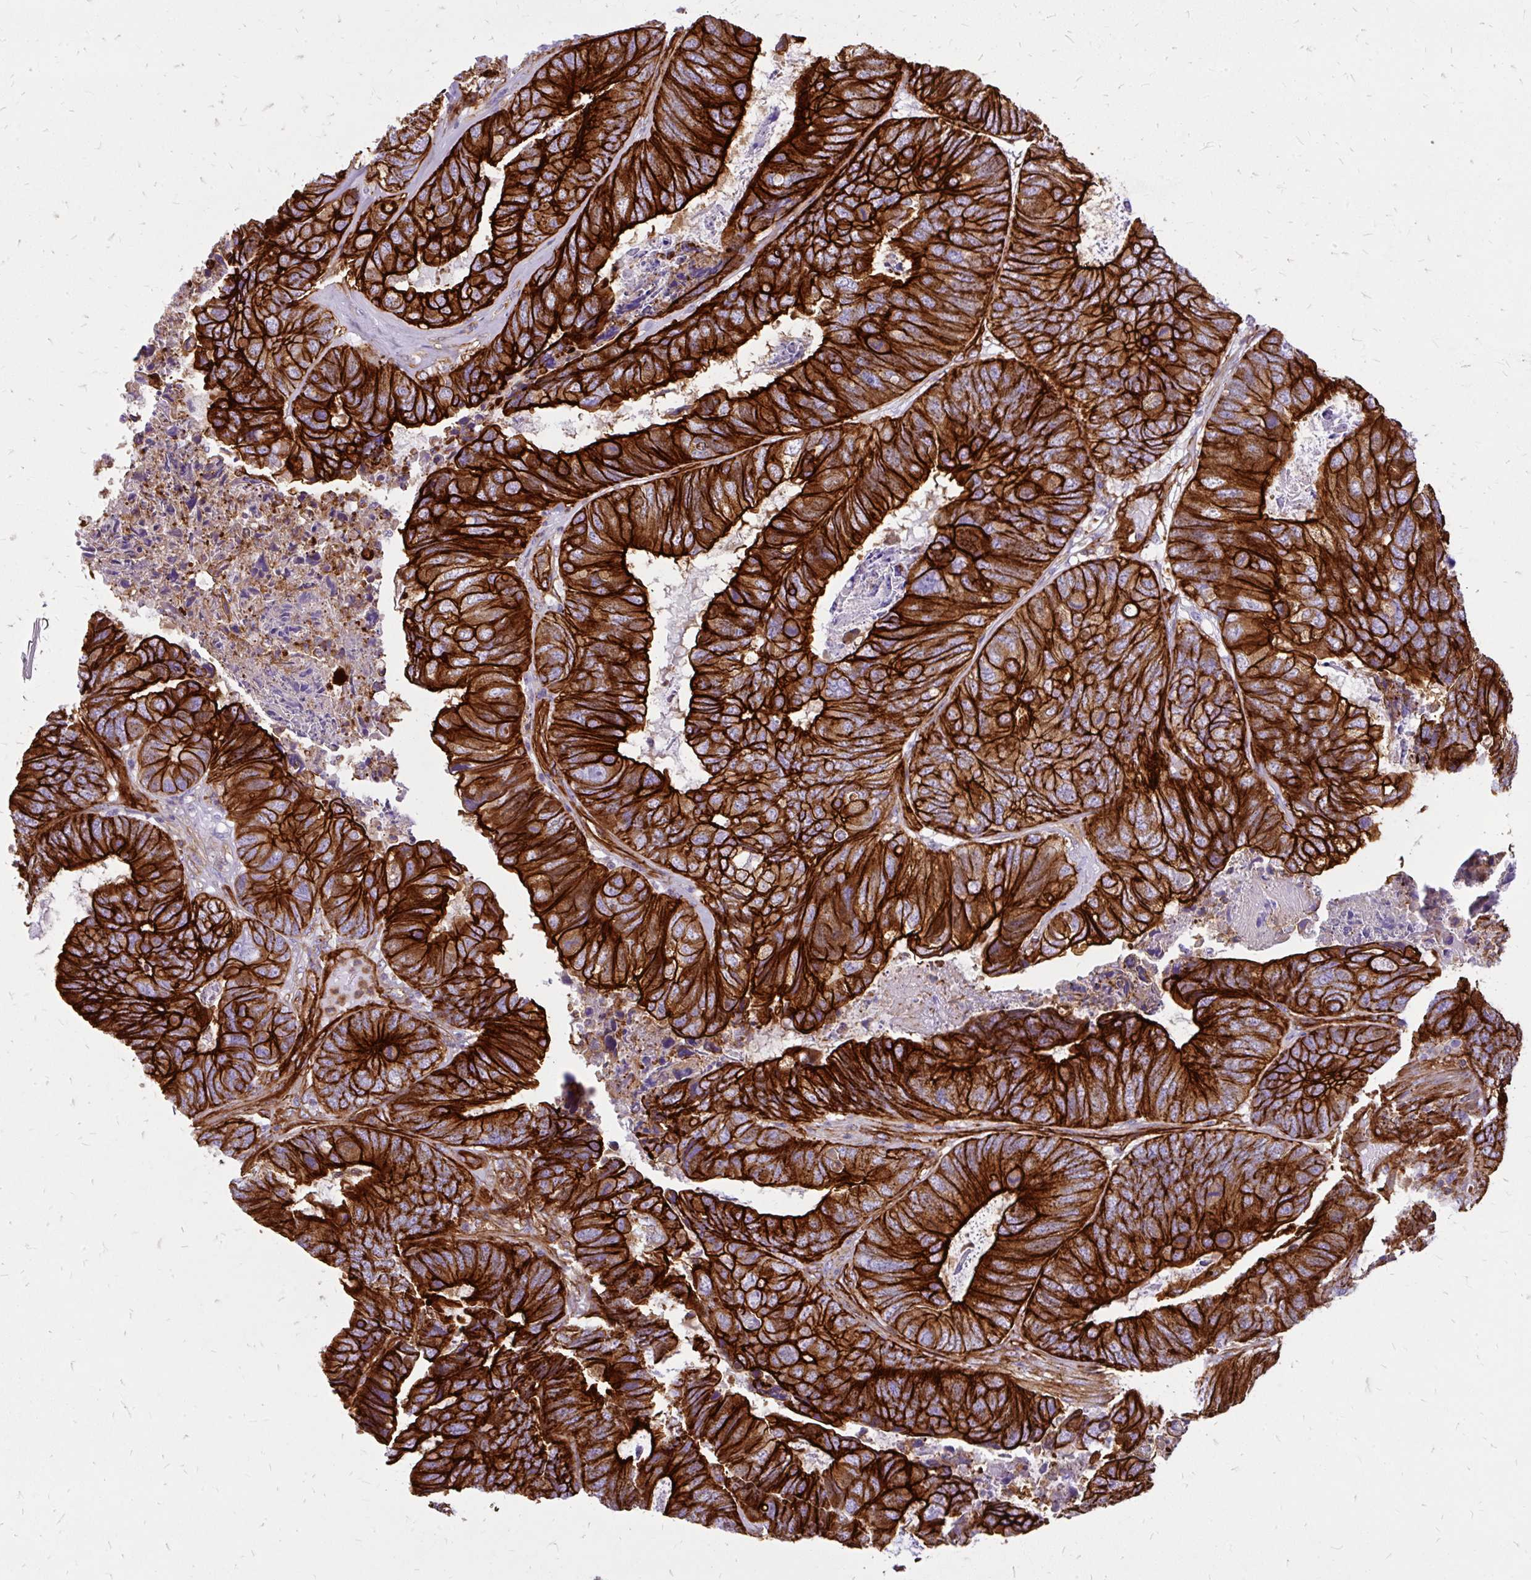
{"staining": {"intensity": "strong", "quantity": ">75%", "location": "cytoplasmic/membranous"}, "tissue": "colorectal cancer", "cell_type": "Tumor cells", "image_type": "cancer", "snomed": [{"axis": "morphology", "description": "Adenocarcinoma, NOS"}, {"axis": "topography", "description": "Colon"}], "caption": "Protein expression analysis of adenocarcinoma (colorectal) reveals strong cytoplasmic/membranous staining in approximately >75% of tumor cells.", "gene": "MAP1LC3B", "patient": {"sex": "female", "age": 67}}